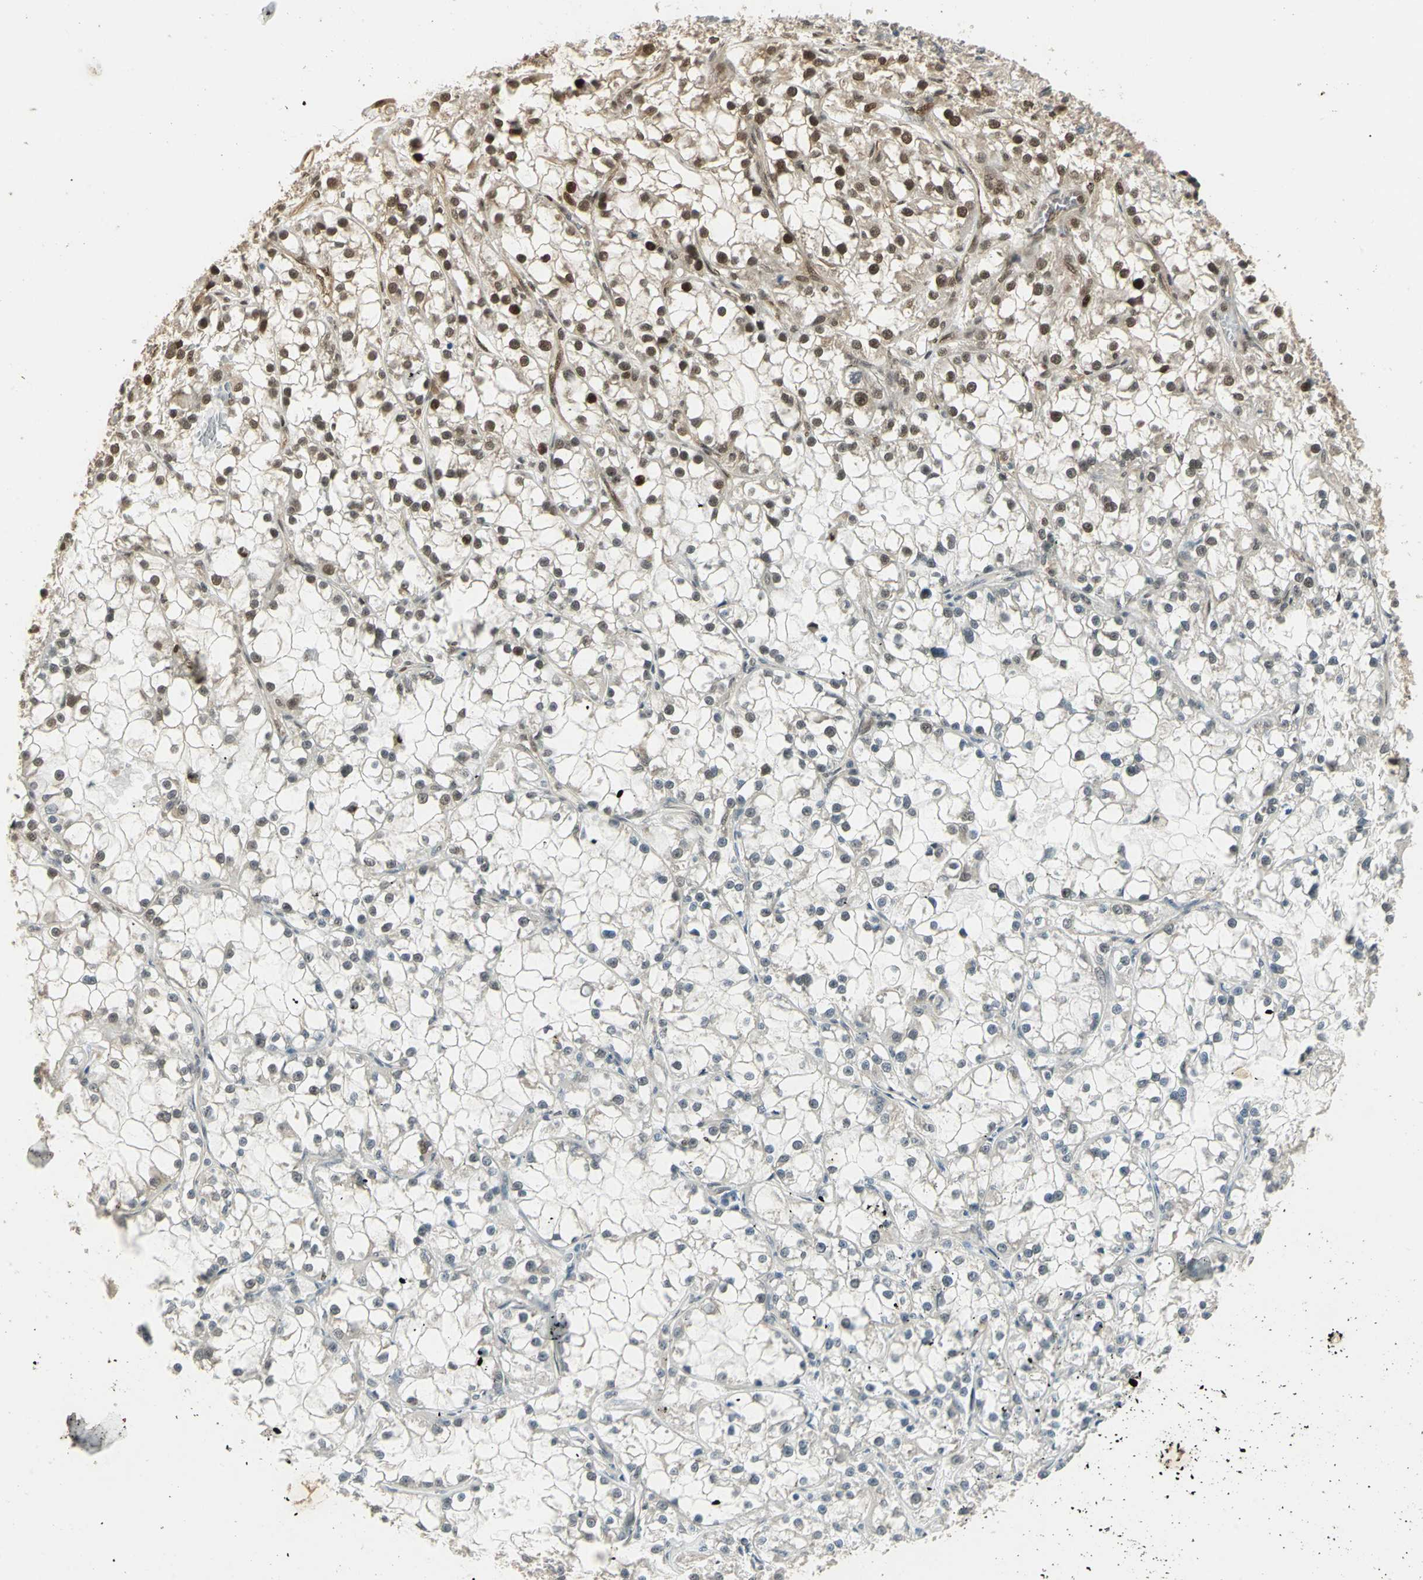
{"staining": {"intensity": "weak", "quantity": "25%-75%", "location": "cytoplasmic/membranous,nuclear"}, "tissue": "renal cancer", "cell_type": "Tumor cells", "image_type": "cancer", "snomed": [{"axis": "morphology", "description": "Adenocarcinoma, NOS"}, {"axis": "topography", "description": "Kidney"}], "caption": "Weak cytoplasmic/membranous and nuclear expression is present in about 25%-75% of tumor cells in renal adenocarcinoma.", "gene": "PSMC3", "patient": {"sex": "female", "age": 52}}